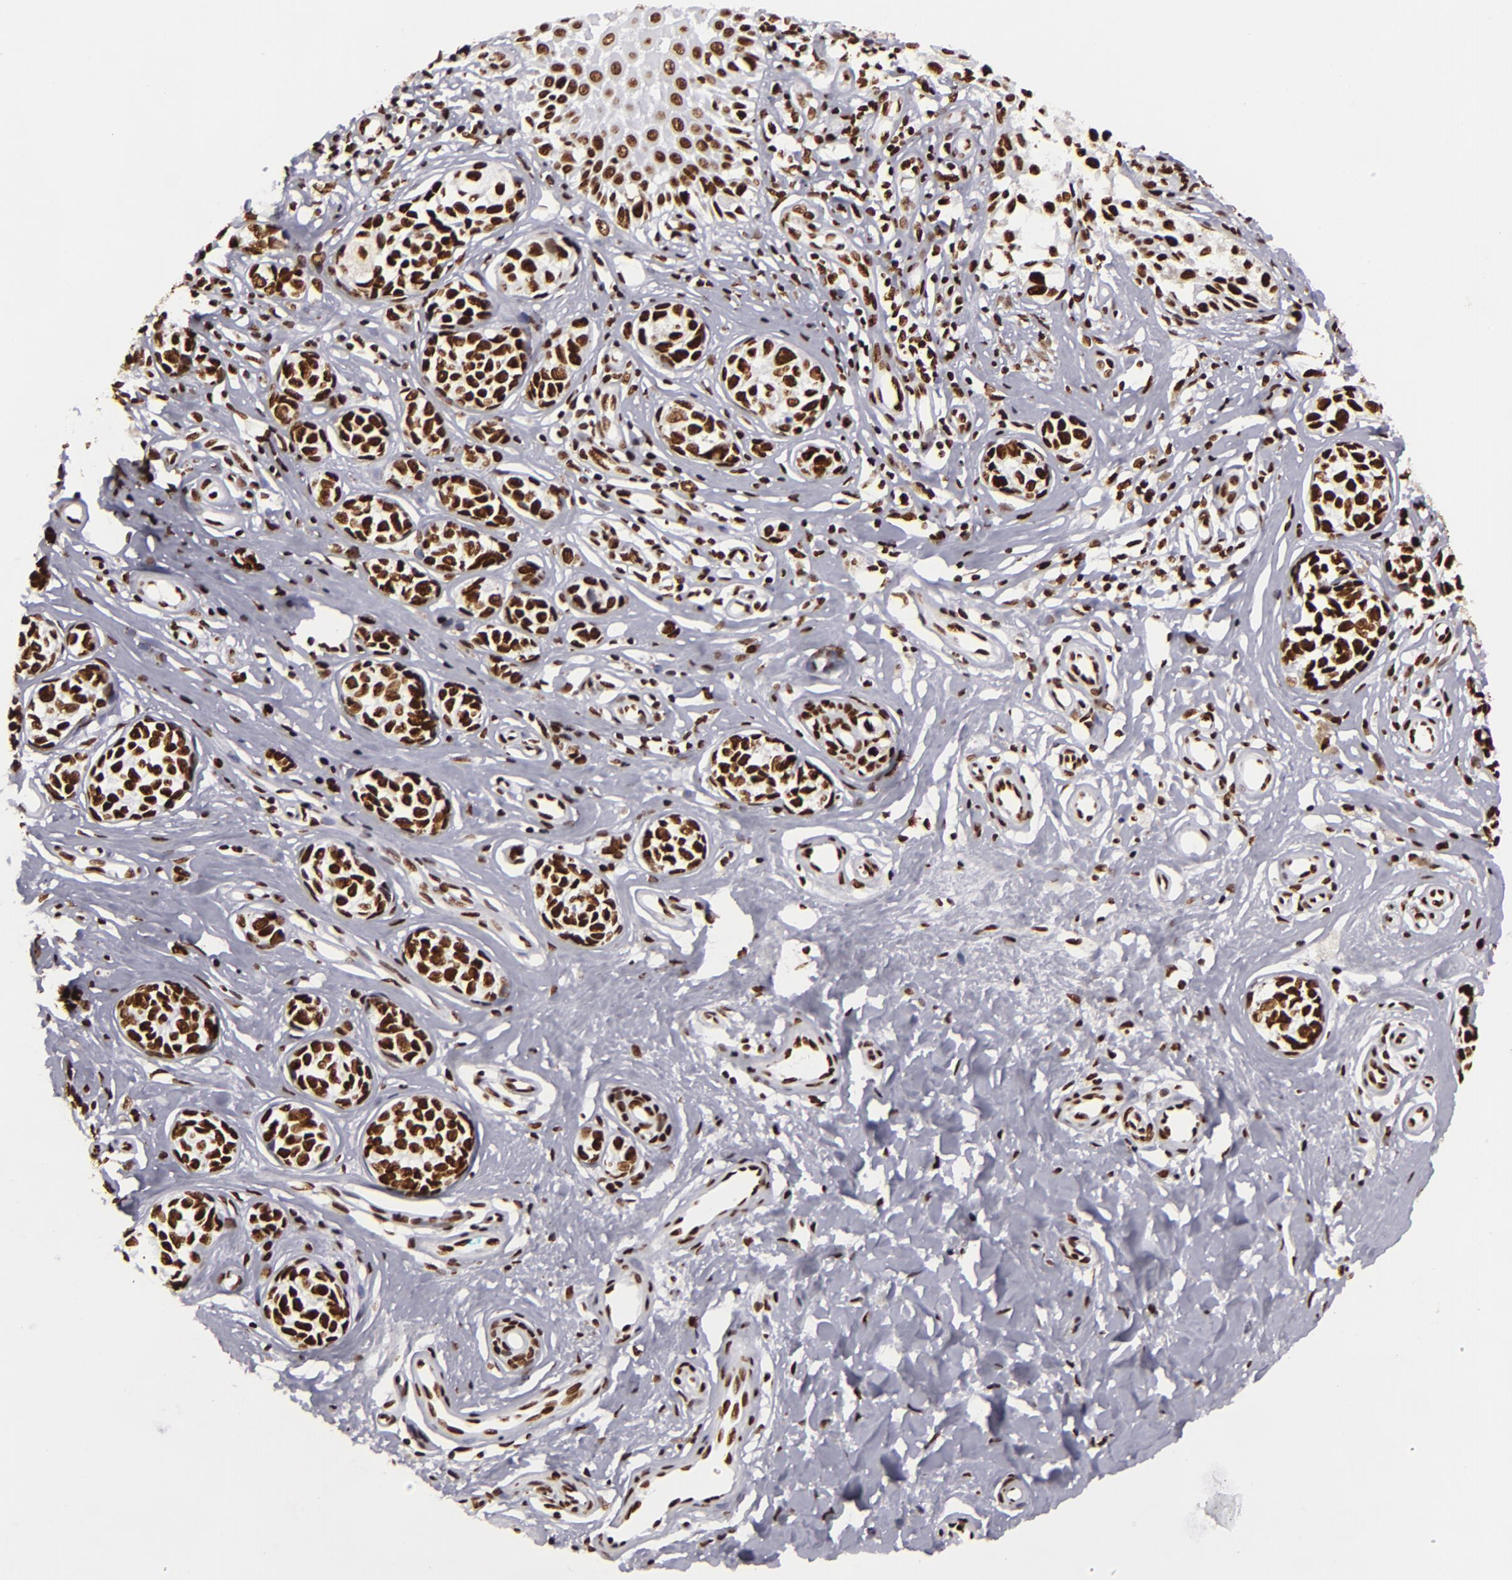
{"staining": {"intensity": "strong", "quantity": ">75%", "location": "nuclear"}, "tissue": "melanoma", "cell_type": "Tumor cells", "image_type": "cancer", "snomed": [{"axis": "morphology", "description": "Malignant melanoma, NOS"}, {"axis": "topography", "description": "Skin"}], "caption": "This micrograph displays malignant melanoma stained with immunohistochemistry (IHC) to label a protein in brown. The nuclear of tumor cells show strong positivity for the protein. Nuclei are counter-stained blue.", "gene": "SAFB", "patient": {"sex": "male", "age": 79}}